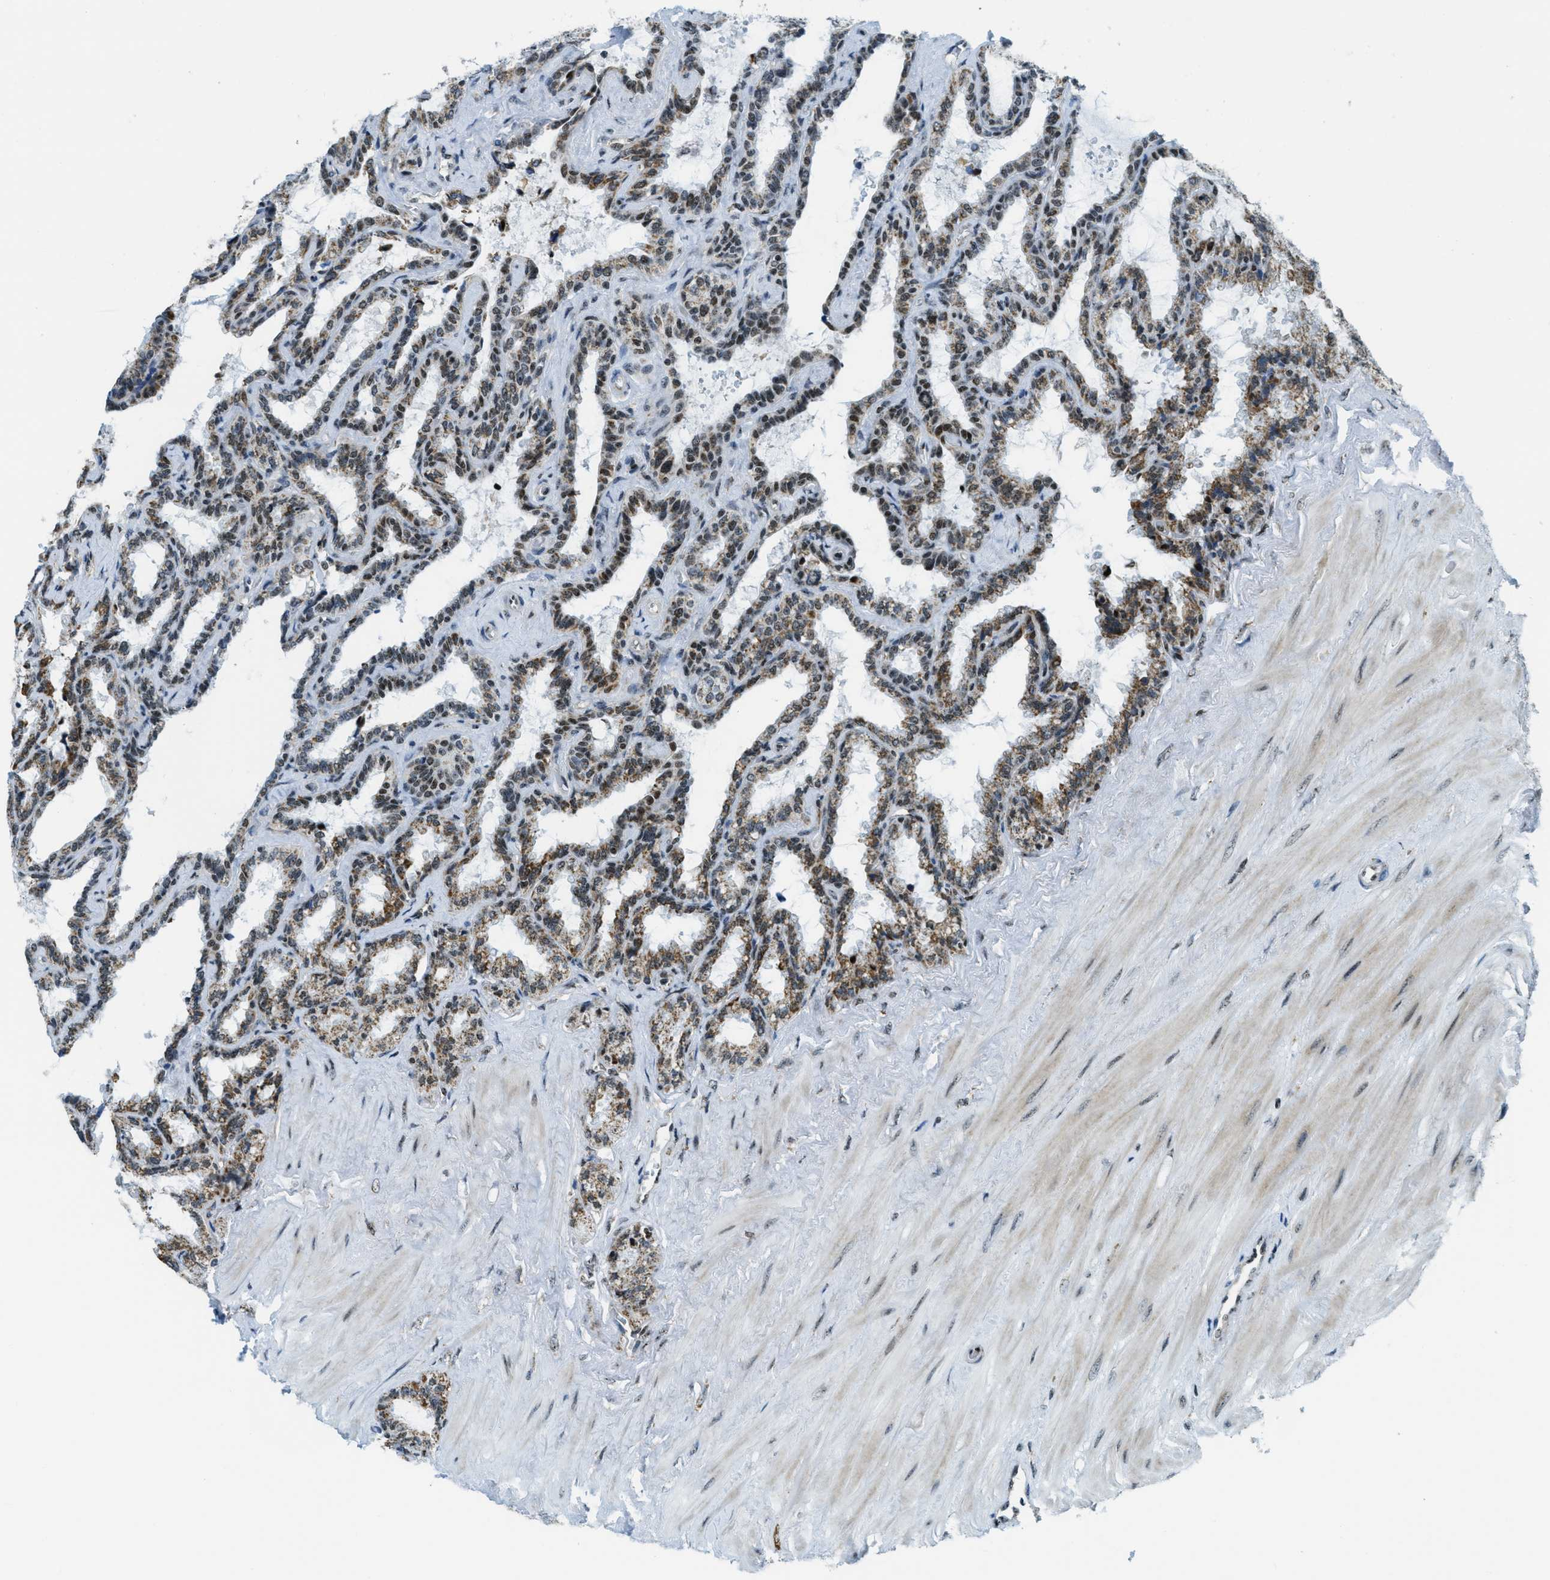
{"staining": {"intensity": "strong", "quantity": ">75%", "location": "cytoplasmic/membranous,nuclear"}, "tissue": "seminal vesicle", "cell_type": "Glandular cells", "image_type": "normal", "snomed": [{"axis": "morphology", "description": "Normal tissue, NOS"}, {"axis": "topography", "description": "Seminal veicle"}], "caption": "Brown immunohistochemical staining in normal seminal vesicle exhibits strong cytoplasmic/membranous,nuclear staining in about >75% of glandular cells.", "gene": "SP100", "patient": {"sex": "male", "age": 46}}